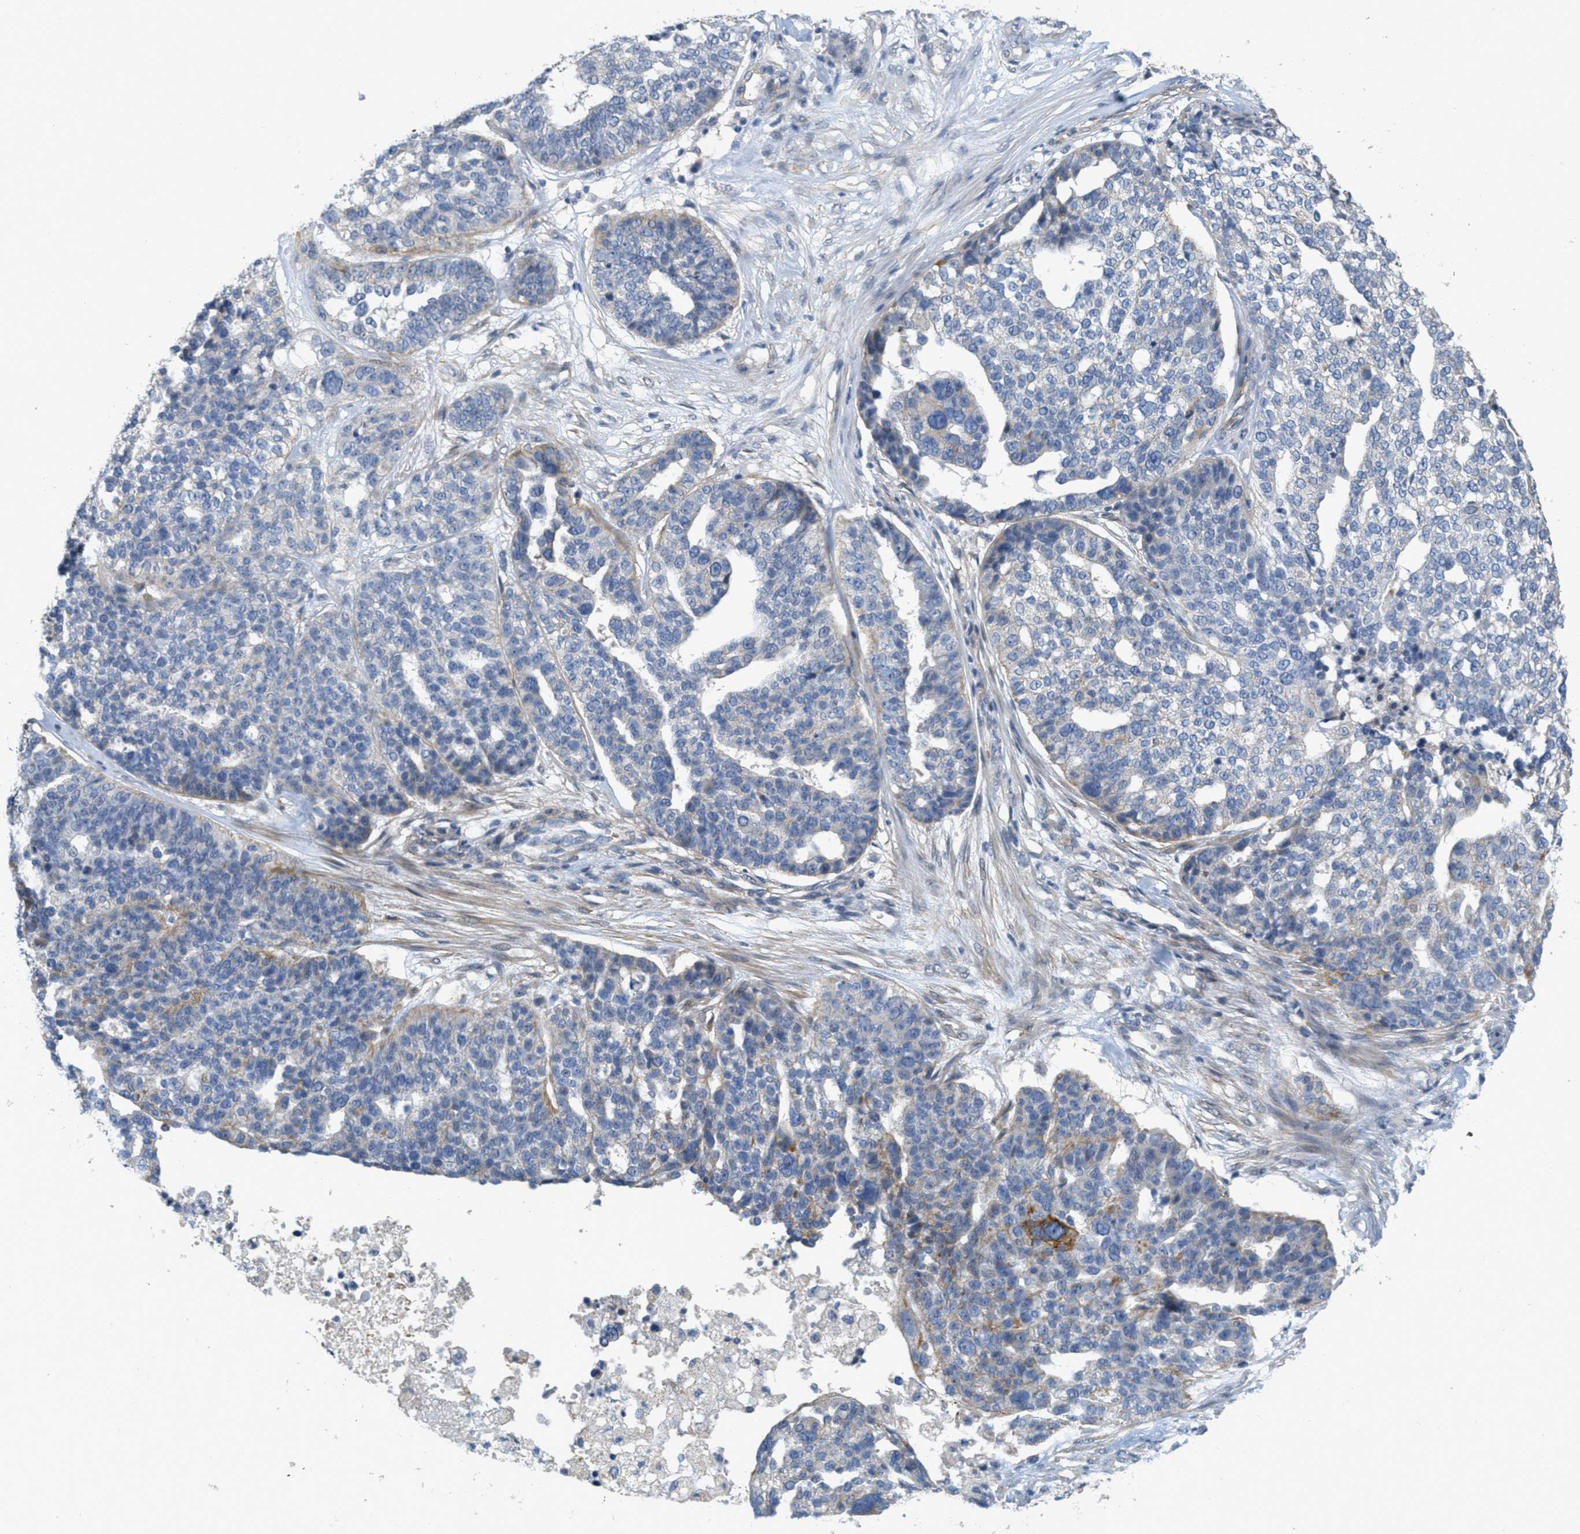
{"staining": {"intensity": "moderate", "quantity": "<25%", "location": "cytoplasmic/membranous"}, "tissue": "ovarian cancer", "cell_type": "Tumor cells", "image_type": "cancer", "snomed": [{"axis": "morphology", "description": "Cystadenocarcinoma, serous, NOS"}, {"axis": "topography", "description": "Ovary"}], "caption": "Protein staining exhibits moderate cytoplasmic/membranous positivity in approximately <25% of tumor cells in serous cystadenocarcinoma (ovarian). Nuclei are stained in blue.", "gene": "MRS2", "patient": {"sex": "female", "age": 59}}